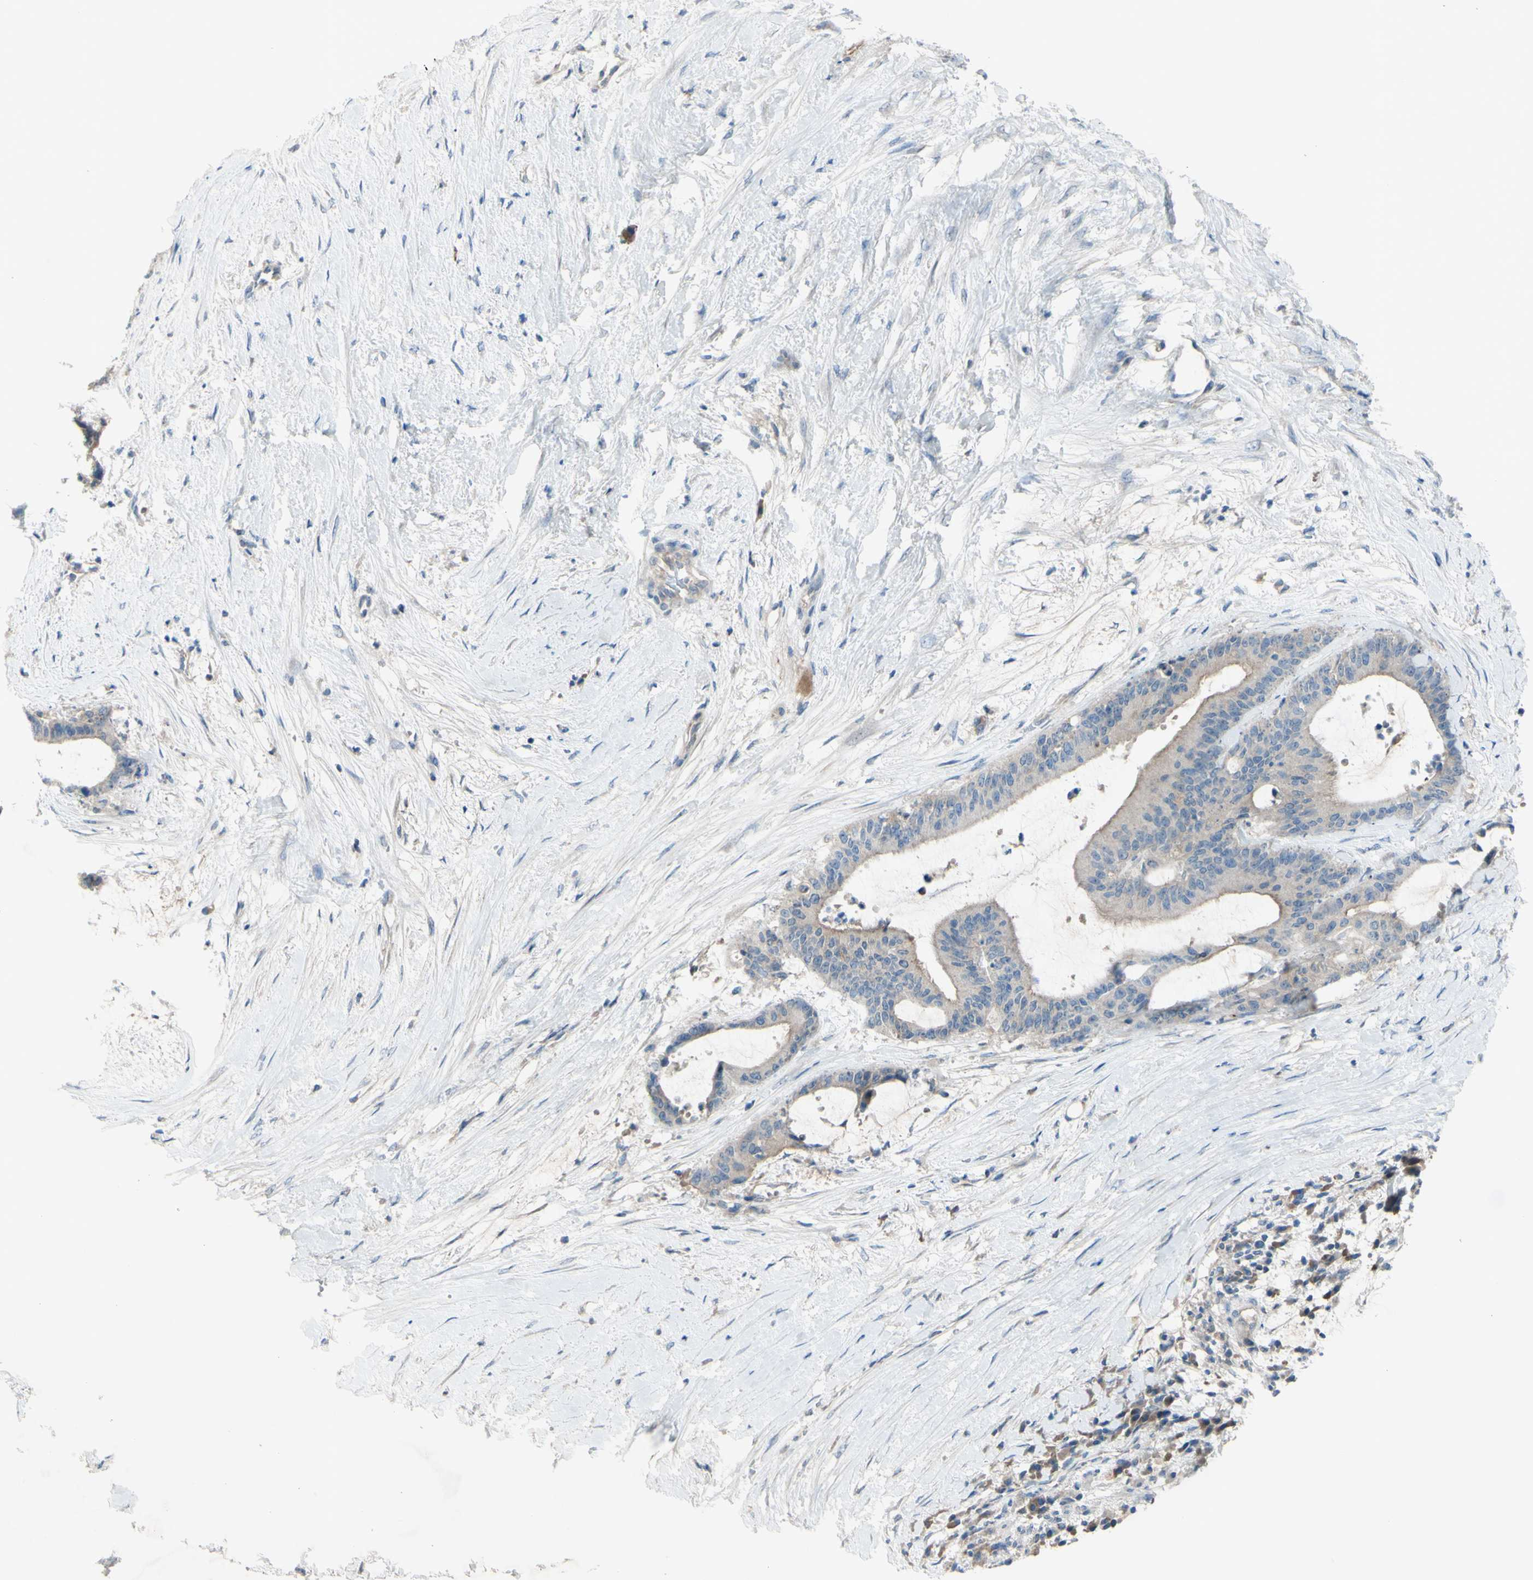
{"staining": {"intensity": "weak", "quantity": "<25%", "location": "cytoplasmic/membranous"}, "tissue": "liver cancer", "cell_type": "Tumor cells", "image_type": "cancer", "snomed": [{"axis": "morphology", "description": "Cholangiocarcinoma"}, {"axis": "topography", "description": "Liver"}], "caption": "This is an immunohistochemistry (IHC) photomicrograph of liver cholangiocarcinoma. There is no positivity in tumor cells.", "gene": "ATRN", "patient": {"sex": "female", "age": 73}}